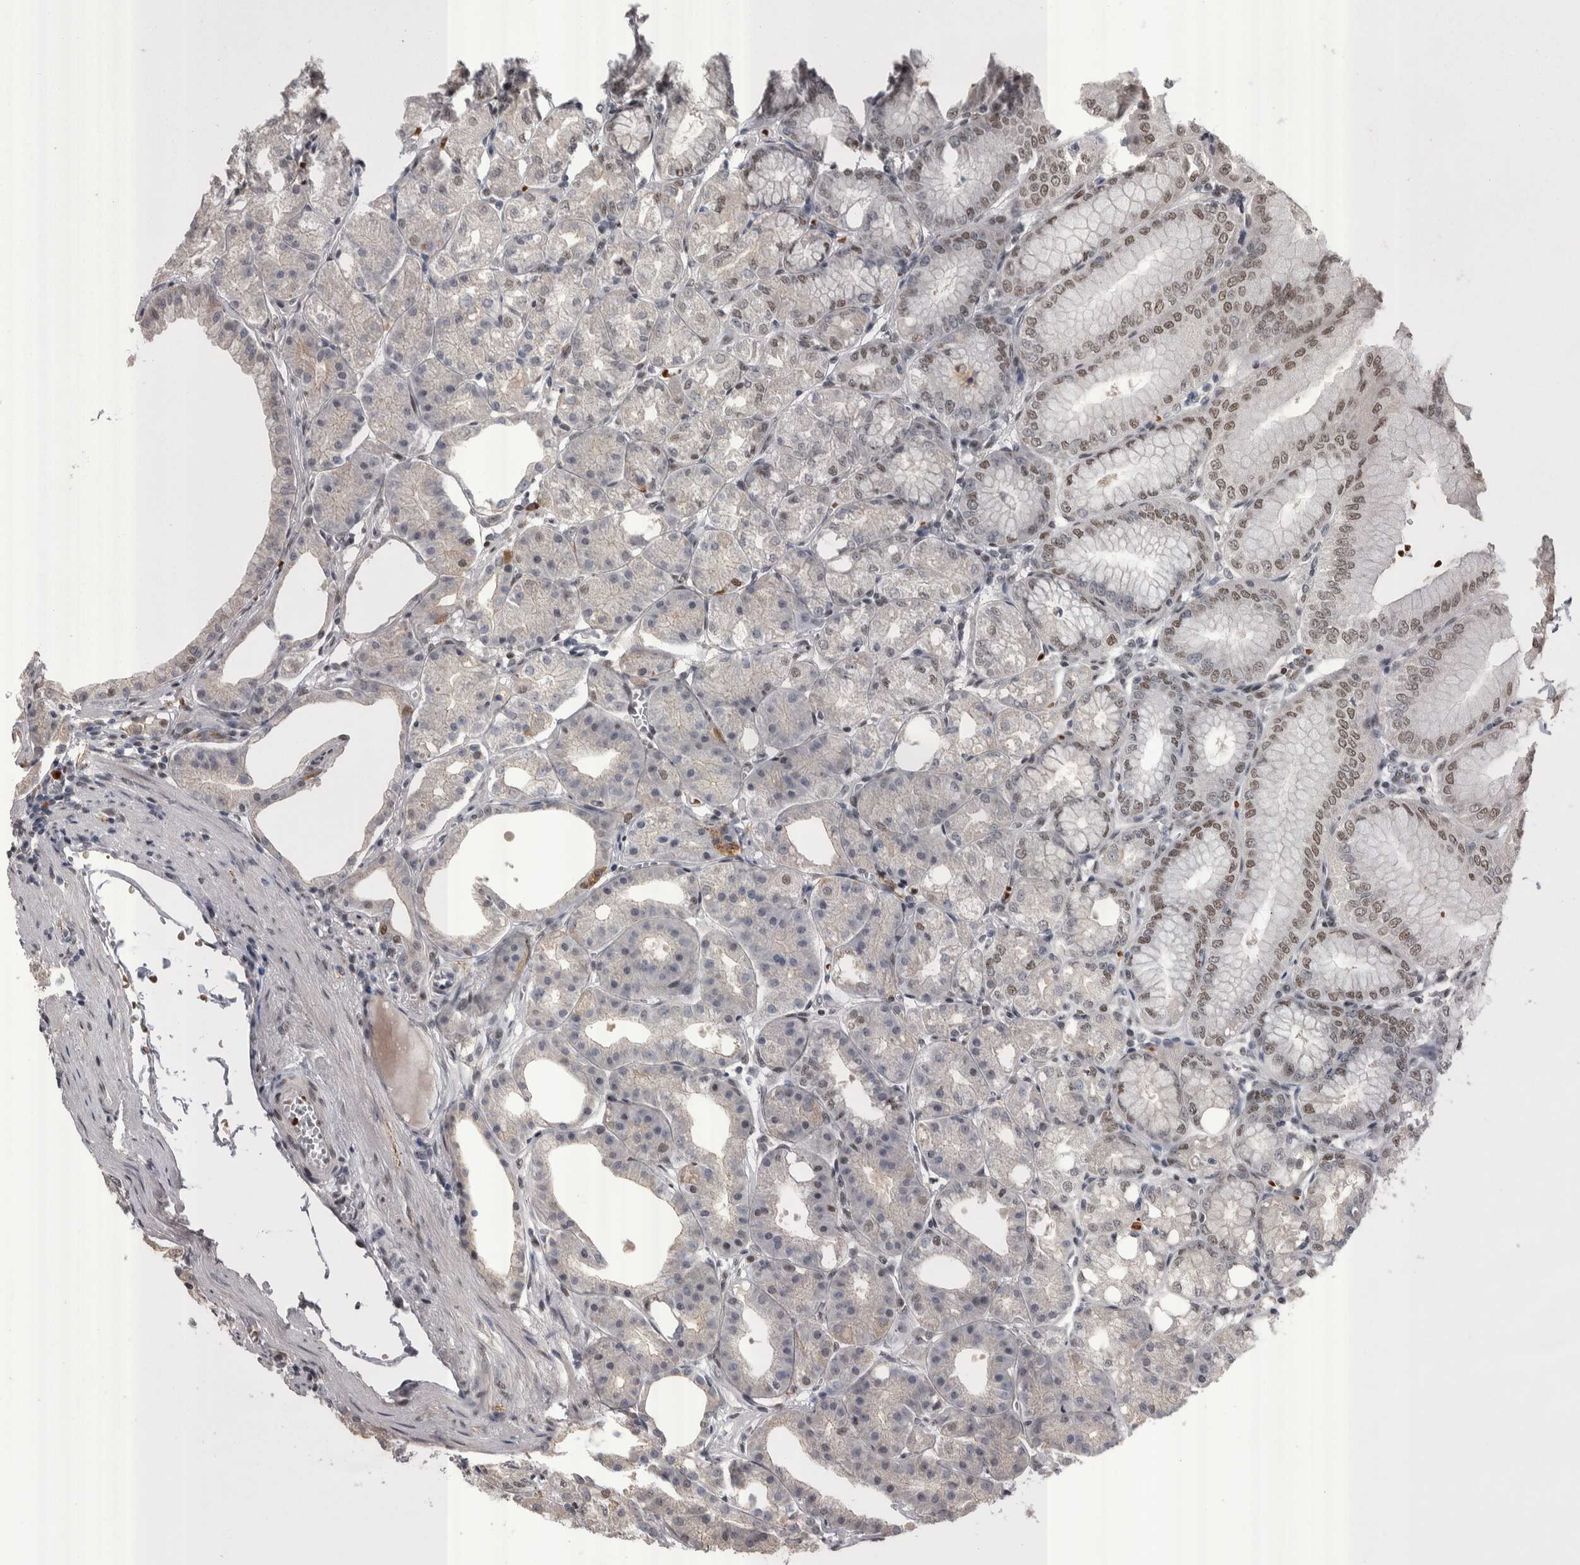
{"staining": {"intensity": "strong", "quantity": "25%-75%", "location": "nuclear"}, "tissue": "stomach", "cell_type": "Glandular cells", "image_type": "normal", "snomed": [{"axis": "morphology", "description": "Normal tissue, NOS"}, {"axis": "topography", "description": "Stomach, lower"}], "caption": "Human stomach stained for a protein (brown) exhibits strong nuclear positive expression in about 25%-75% of glandular cells.", "gene": "DMTF1", "patient": {"sex": "male", "age": 71}}